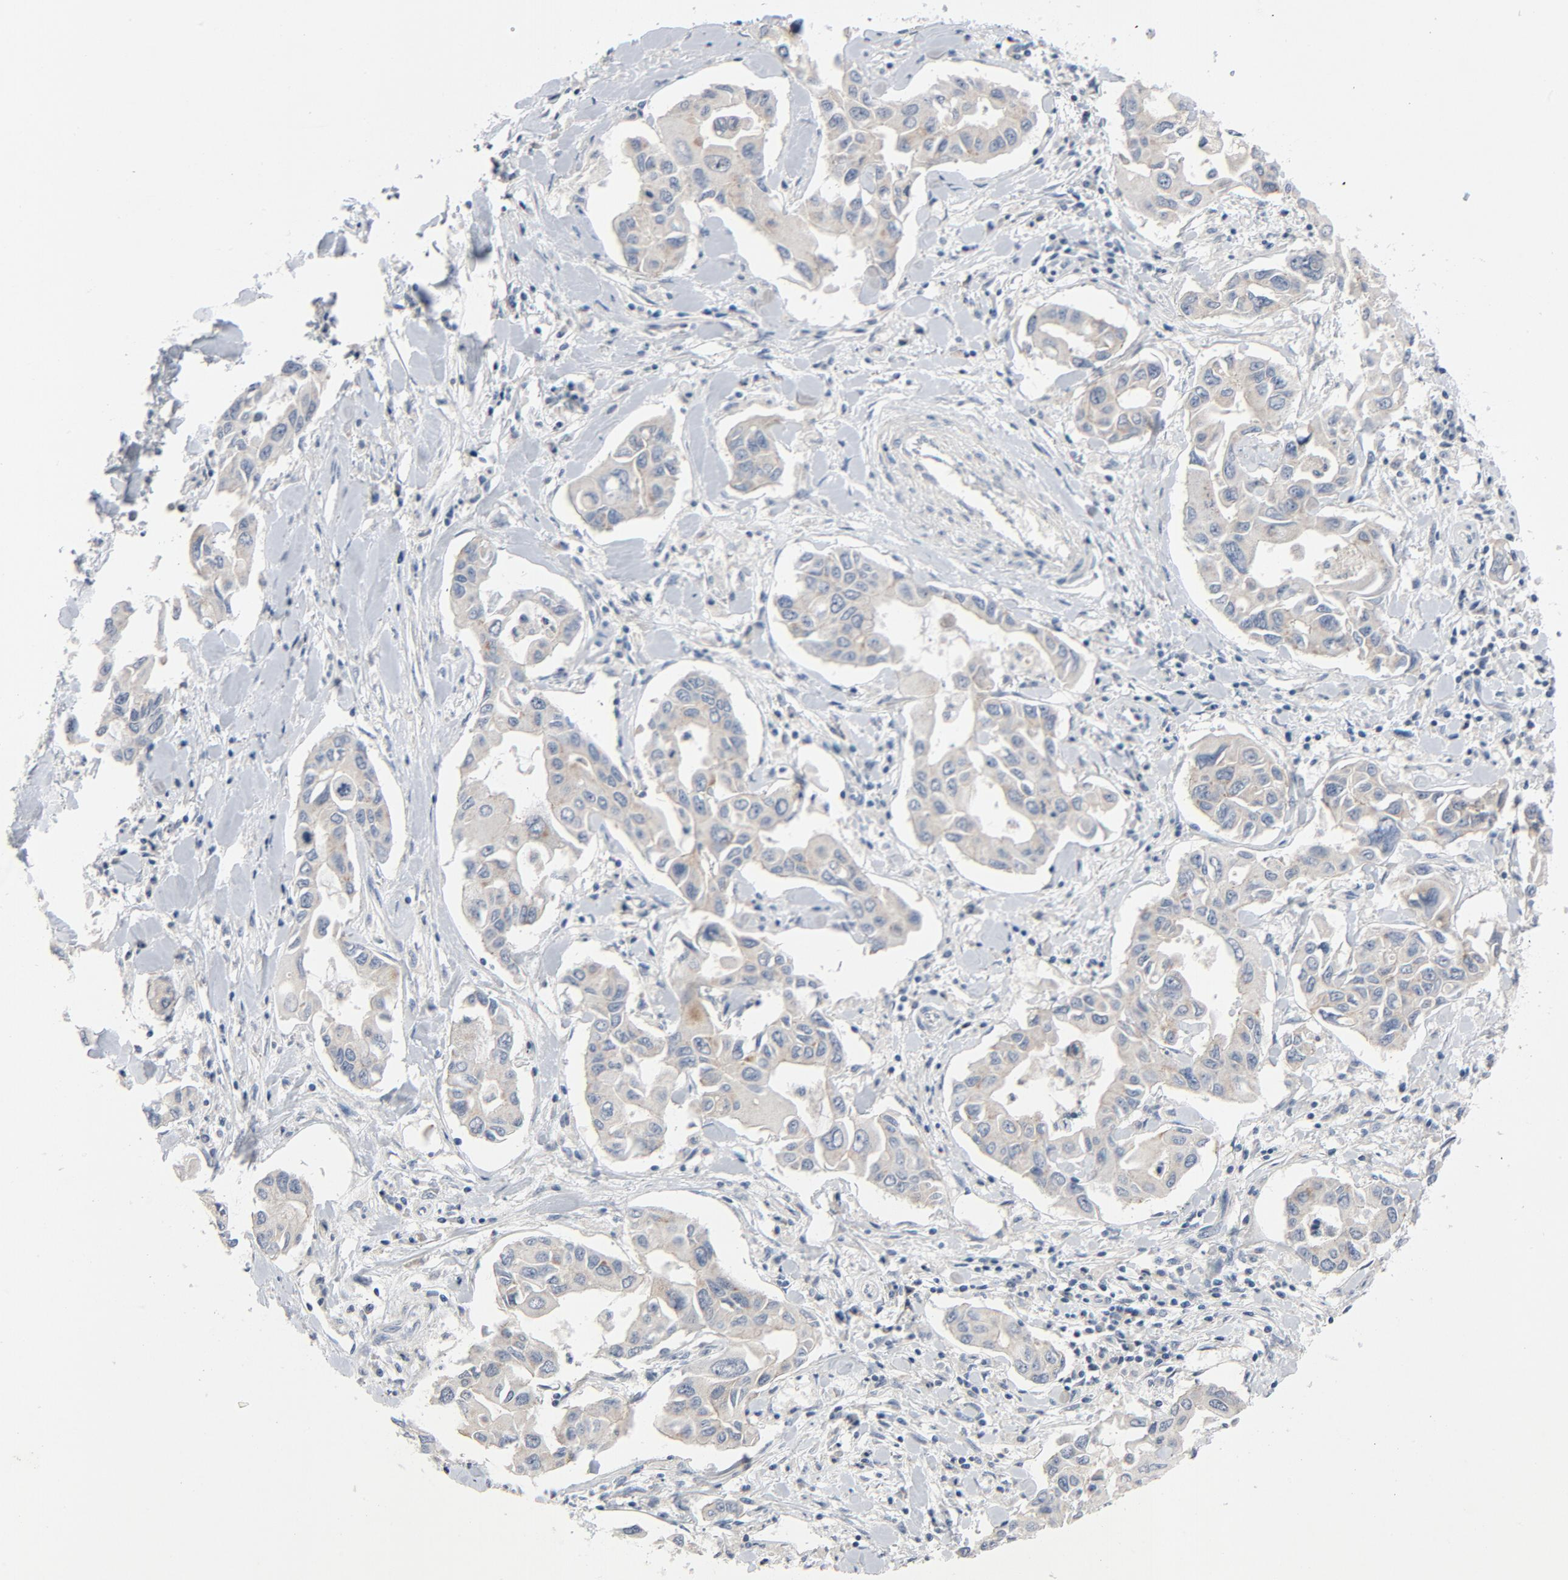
{"staining": {"intensity": "weak", "quantity": ">75%", "location": "cytoplasmic/membranous"}, "tissue": "lung cancer", "cell_type": "Tumor cells", "image_type": "cancer", "snomed": [{"axis": "morphology", "description": "Adenocarcinoma, NOS"}, {"axis": "topography", "description": "Lymph node"}, {"axis": "topography", "description": "Lung"}], "caption": "A brown stain highlights weak cytoplasmic/membranous positivity of a protein in human adenocarcinoma (lung) tumor cells.", "gene": "TSG101", "patient": {"sex": "male", "age": 64}}